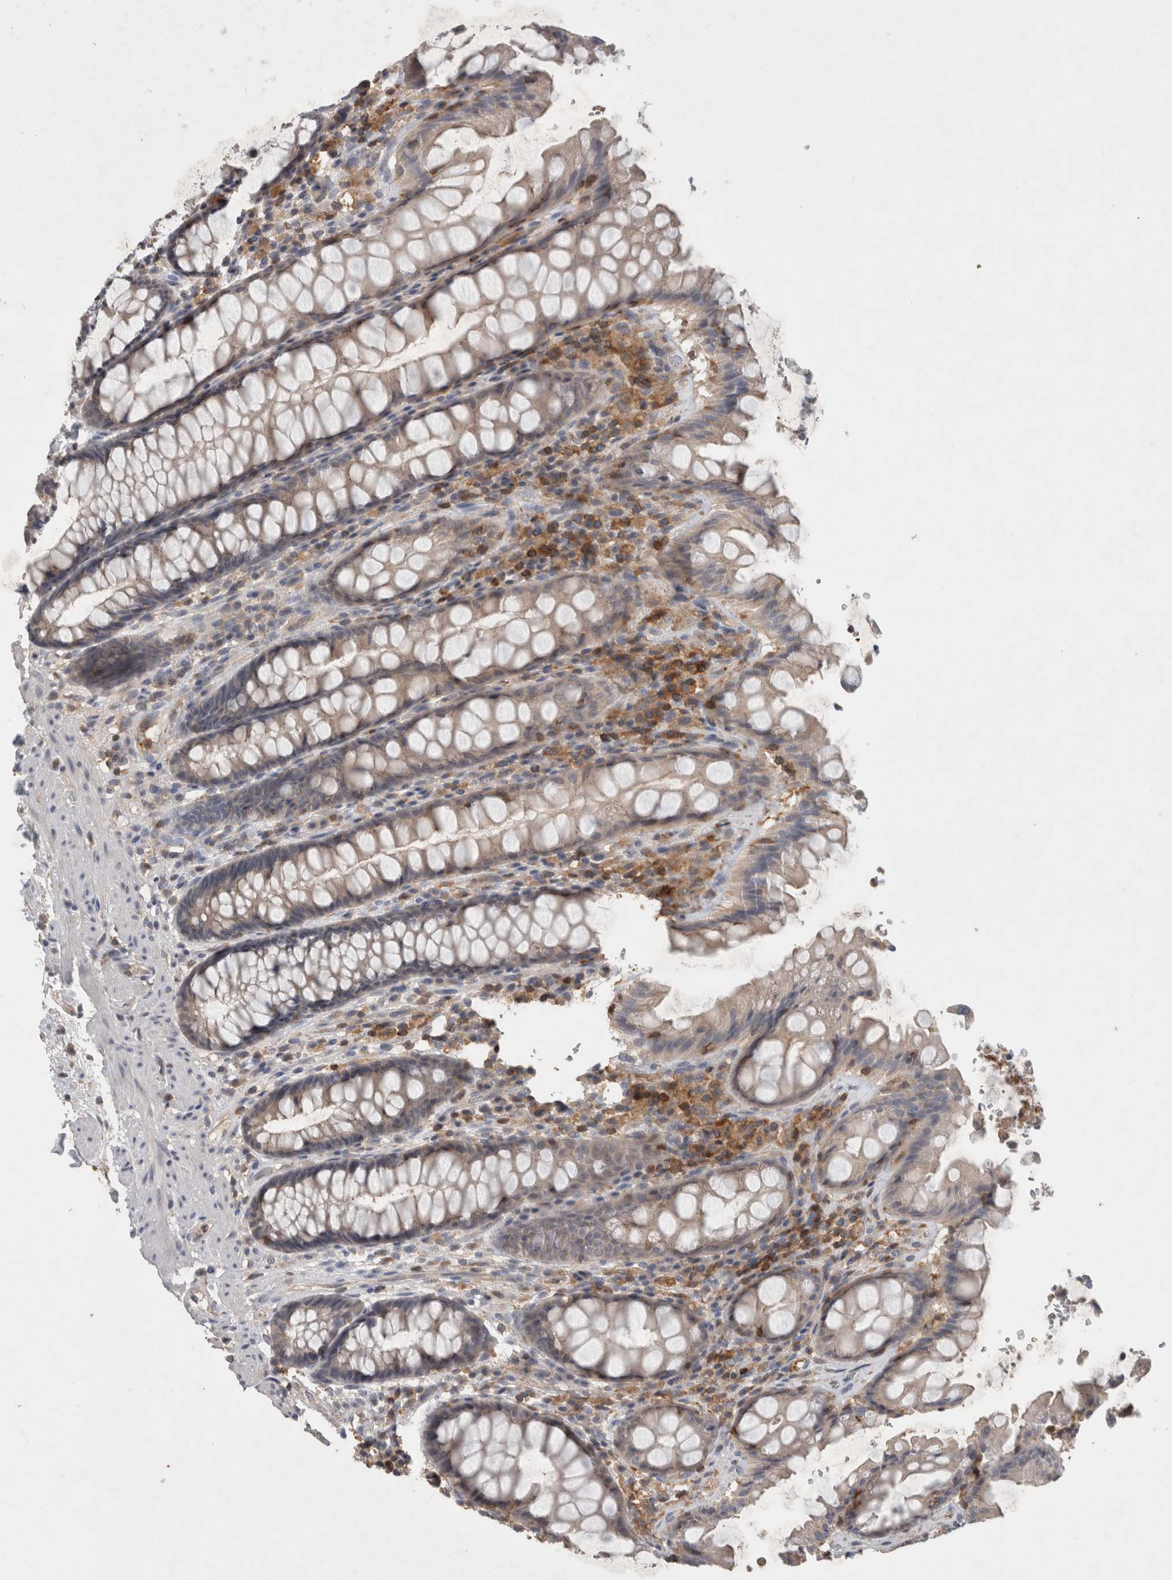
{"staining": {"intensity": "weak", "quantity": "25%-75%", "location": "cytoplasmic/membranous"}, "tissue": "rectum", "cell_type": "Glandular cells", "image_type": "normal", "snomed": [{"axis": "morphology", "description": "Normal tissue, NOS"}, {"axis": "topography", "description": "Rectum"}], "caption": "This is a photomicrograph of immunohistochemistry (IHC) staining of normal rectum, which shows weak staining in the cytoplasmic/membranous of glandular cells.", "gene": "GFRA2", "patient": {"sex": "male", "age": 64}}